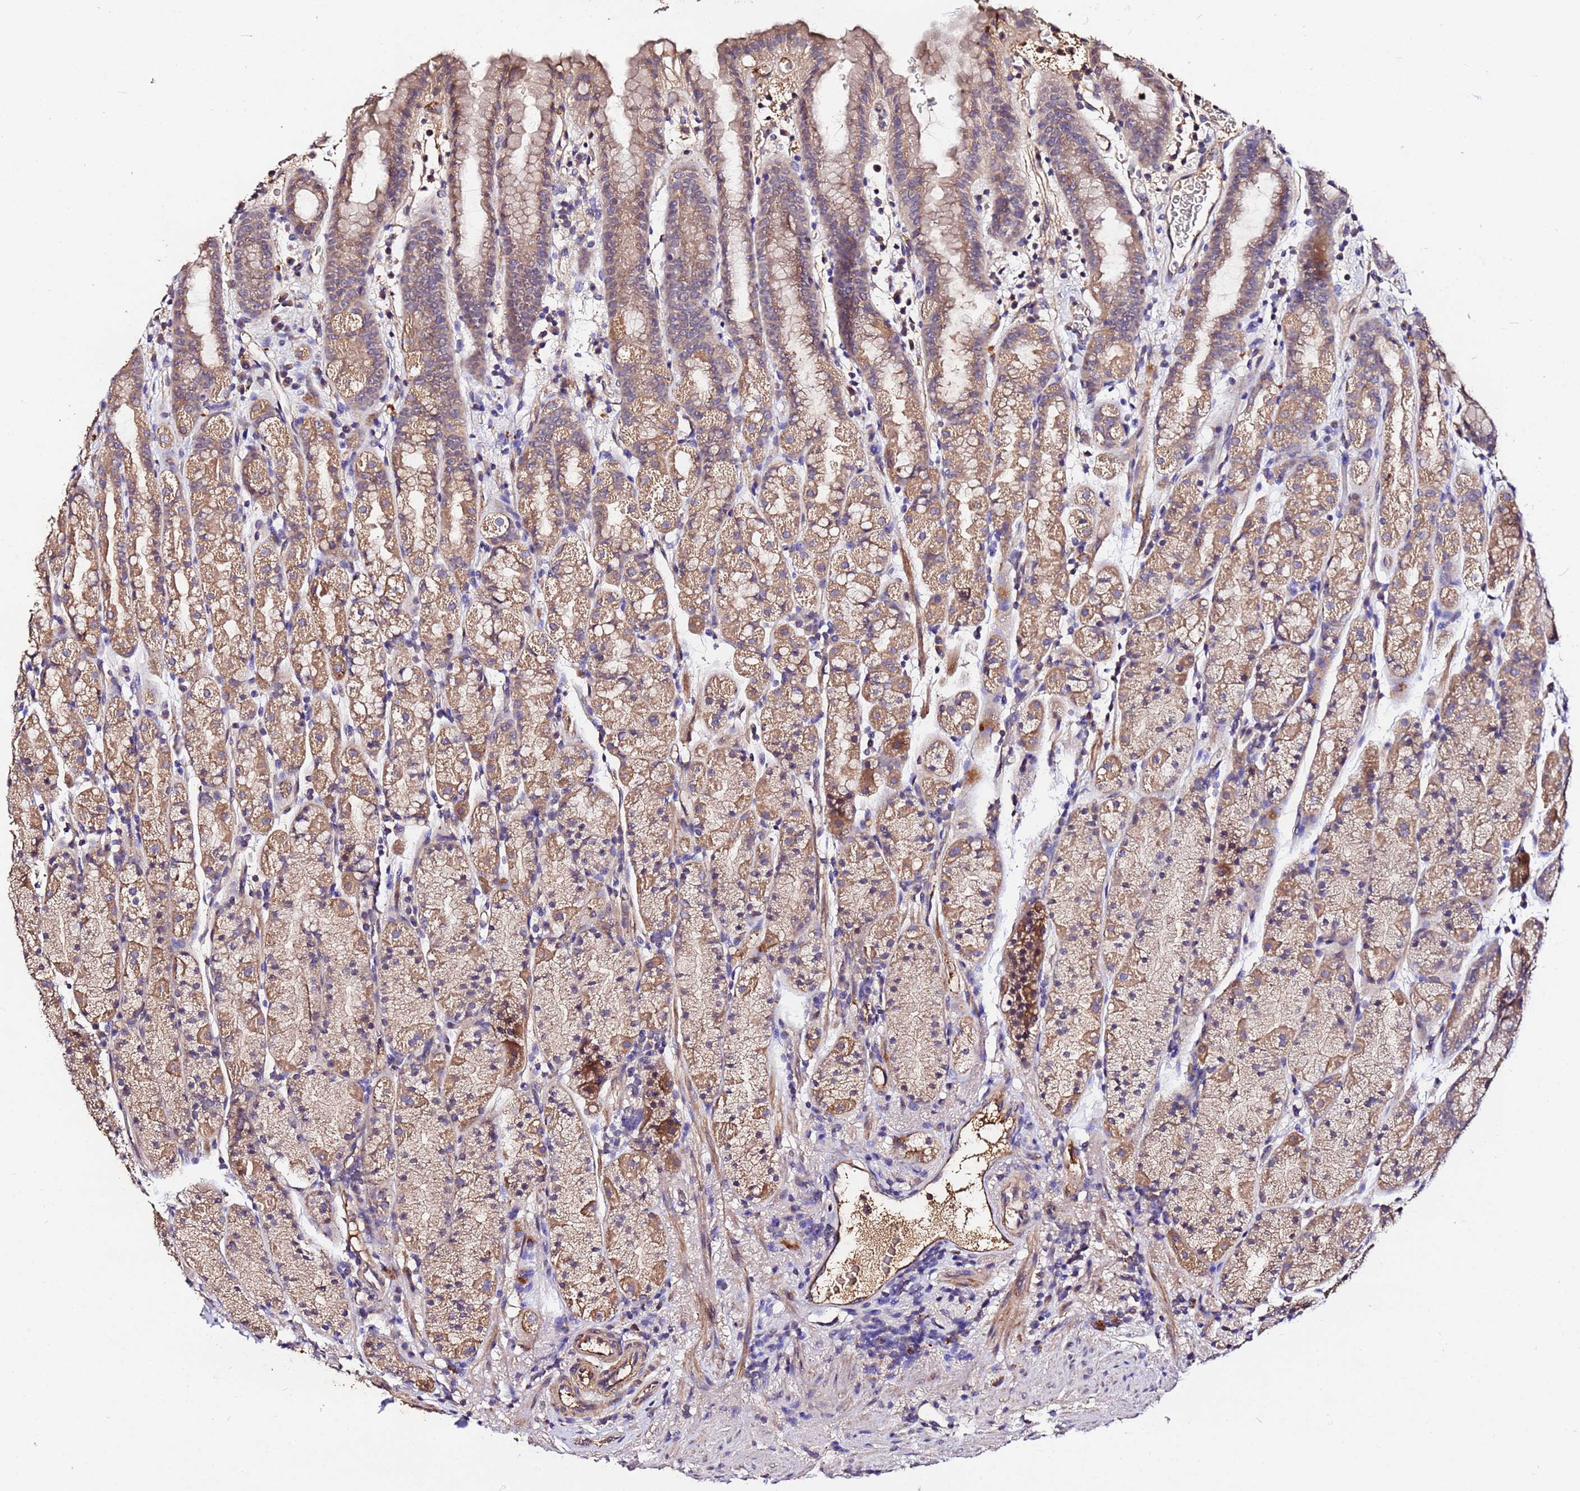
{"staining": {"intensity": "moderate", "quantity": ">75%", "location": "cytoplasmic/membranous"}, "tissue": "stomach", "cell_type": "Glandular cells", "image_type": "normal", "snomed": [{"axis": "morphology", "description": "Normal tissue, NOS"}, {"axis": "topography", "description": "Stomach, upper"}, {"axis": "topography", "description": "Stomach, lower"}, {"axis": "topography", "description": "Small intestine"}], "caption": "A brown stain highlights moderate cytoplasmic/membranous expression of a protein in glandular cells of unremarkable human stomach. The protein of interest is shown in brown color, while the nuclei are stained blue.", "gene": "MTERF1", "patient": {"sex": "male", "age": 68}}